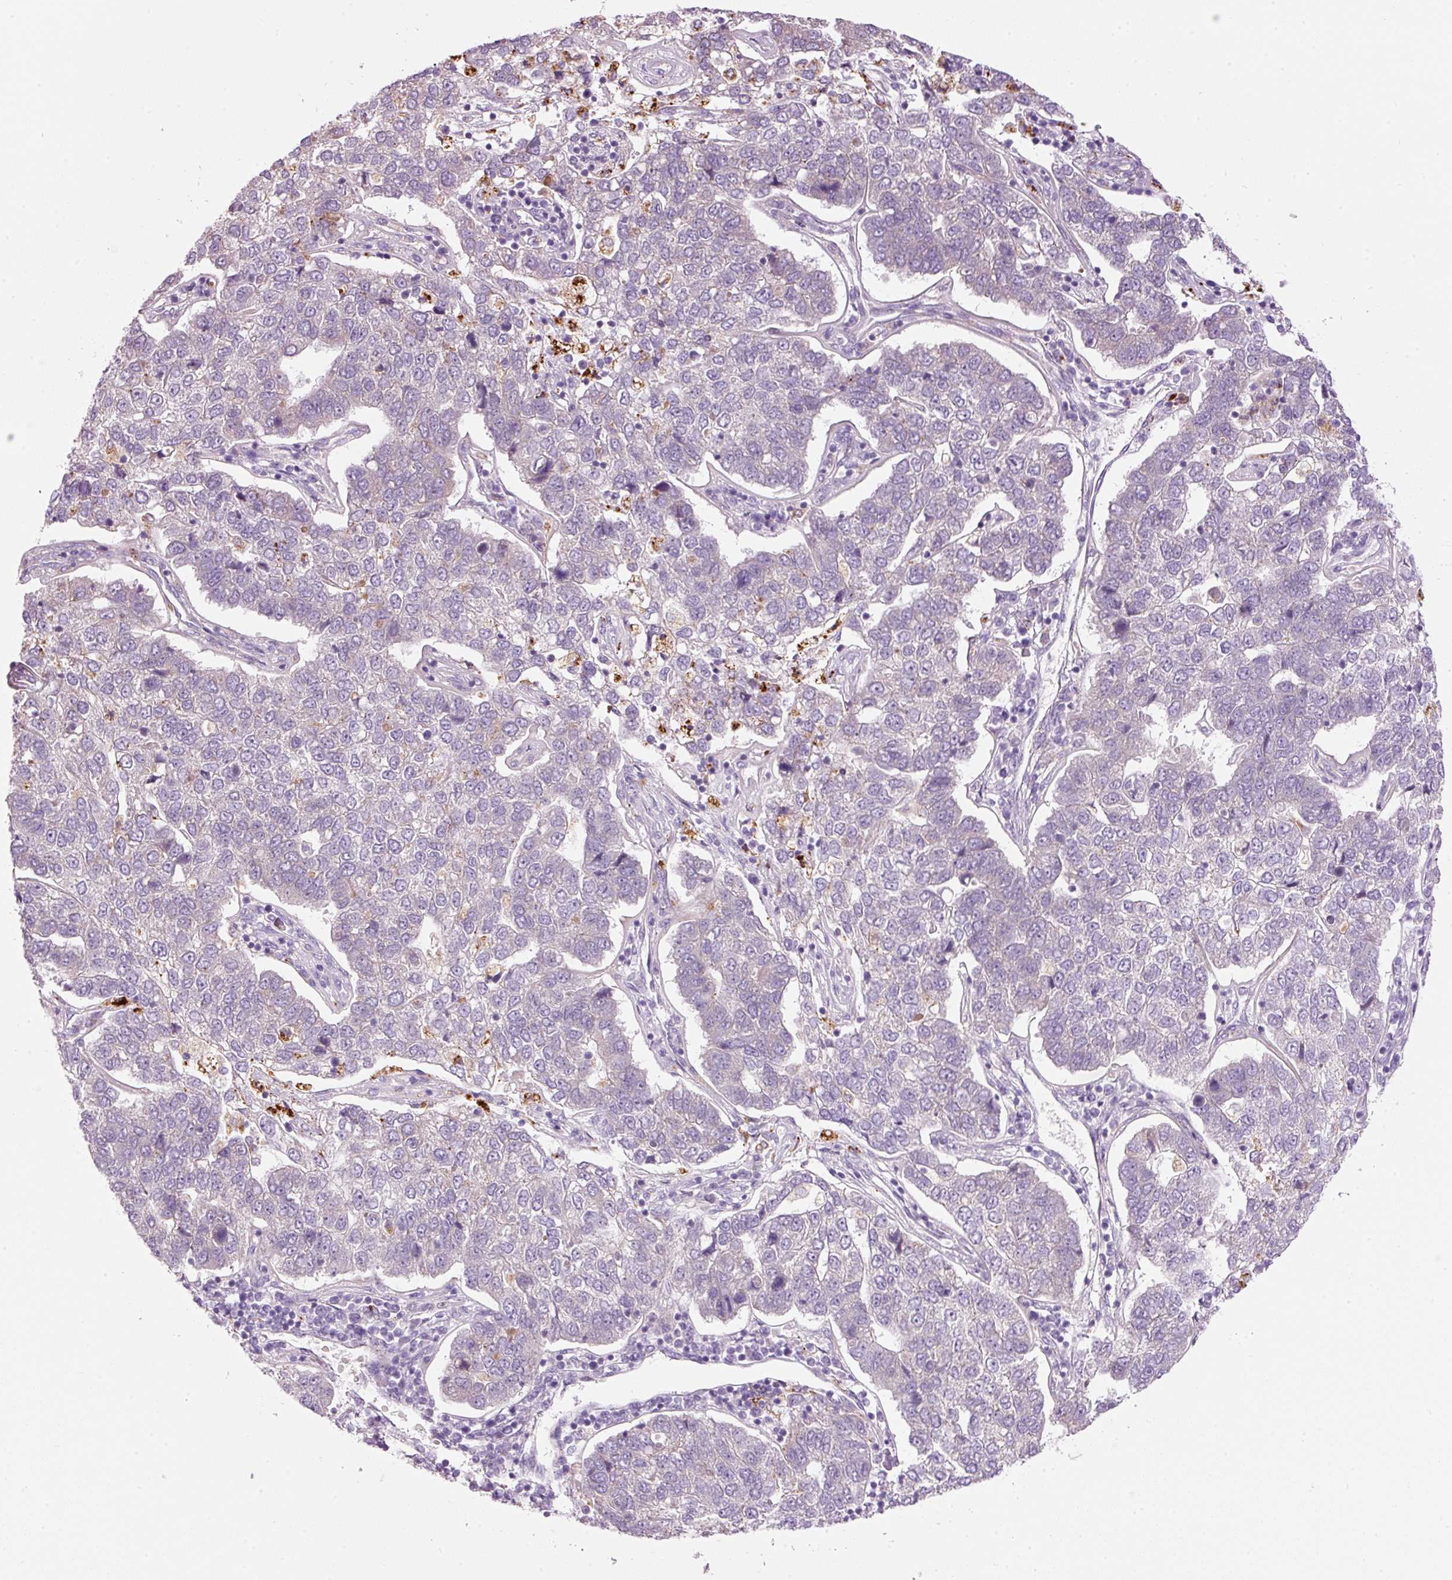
{"staining": {"intensity": "negative", "quantity": "none", "location": "none"}, "tissue": "pancreatic cancer", "cell_type": "Tumor cells", "image_type": "cancer", "snomed": [{"axis": "morphology", "description": "Adenocarcinoma, NOS"}, {"axis": "topography", "description": "Pancreas"}], "caption": "Immunohistochemistry photomicrograph of adenocarcinoma (pancreatic) stained for a protein (brown), which displays no positivity in tumor cells.", "gene": "ZNF639", "patient": {"sex": "female", "age": 61}}